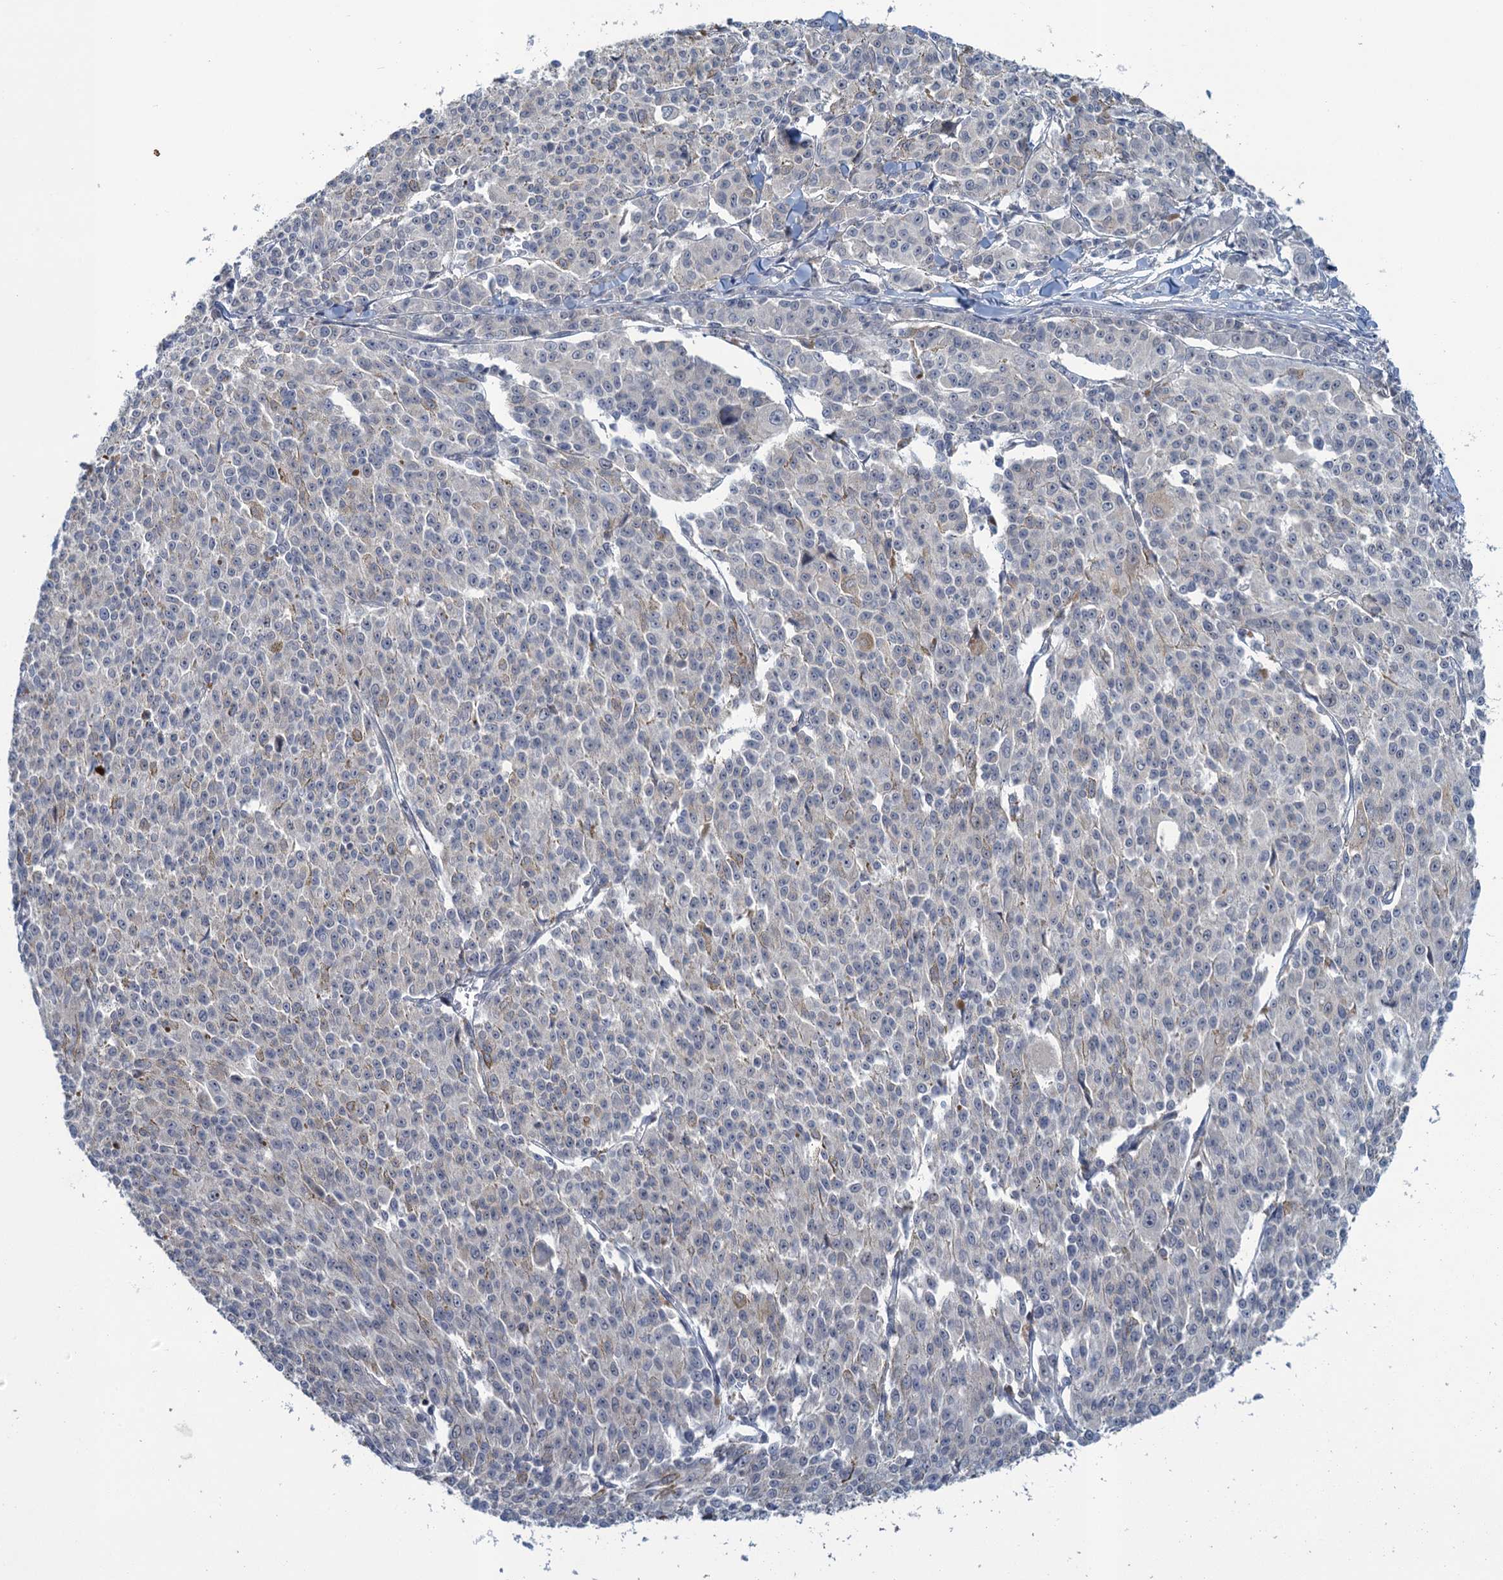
{"staining": {"intensity": "negative", "quantity": "none", "location": "none"}, "tissue": "melanoma", "cell_type": "Tumor cells", "image_type": "cancer", "snomed": [{"axis": "morphology", "description": "Malignant melanoma, NOS"}, {"axis": "topography", "description": "Skin"}], "caption": "Human melanoma stained for a protein using IHC displays no positivity in tumor cells.", "gene": "MRFAP1", "patient": {"sex": "female", "age": 52}}